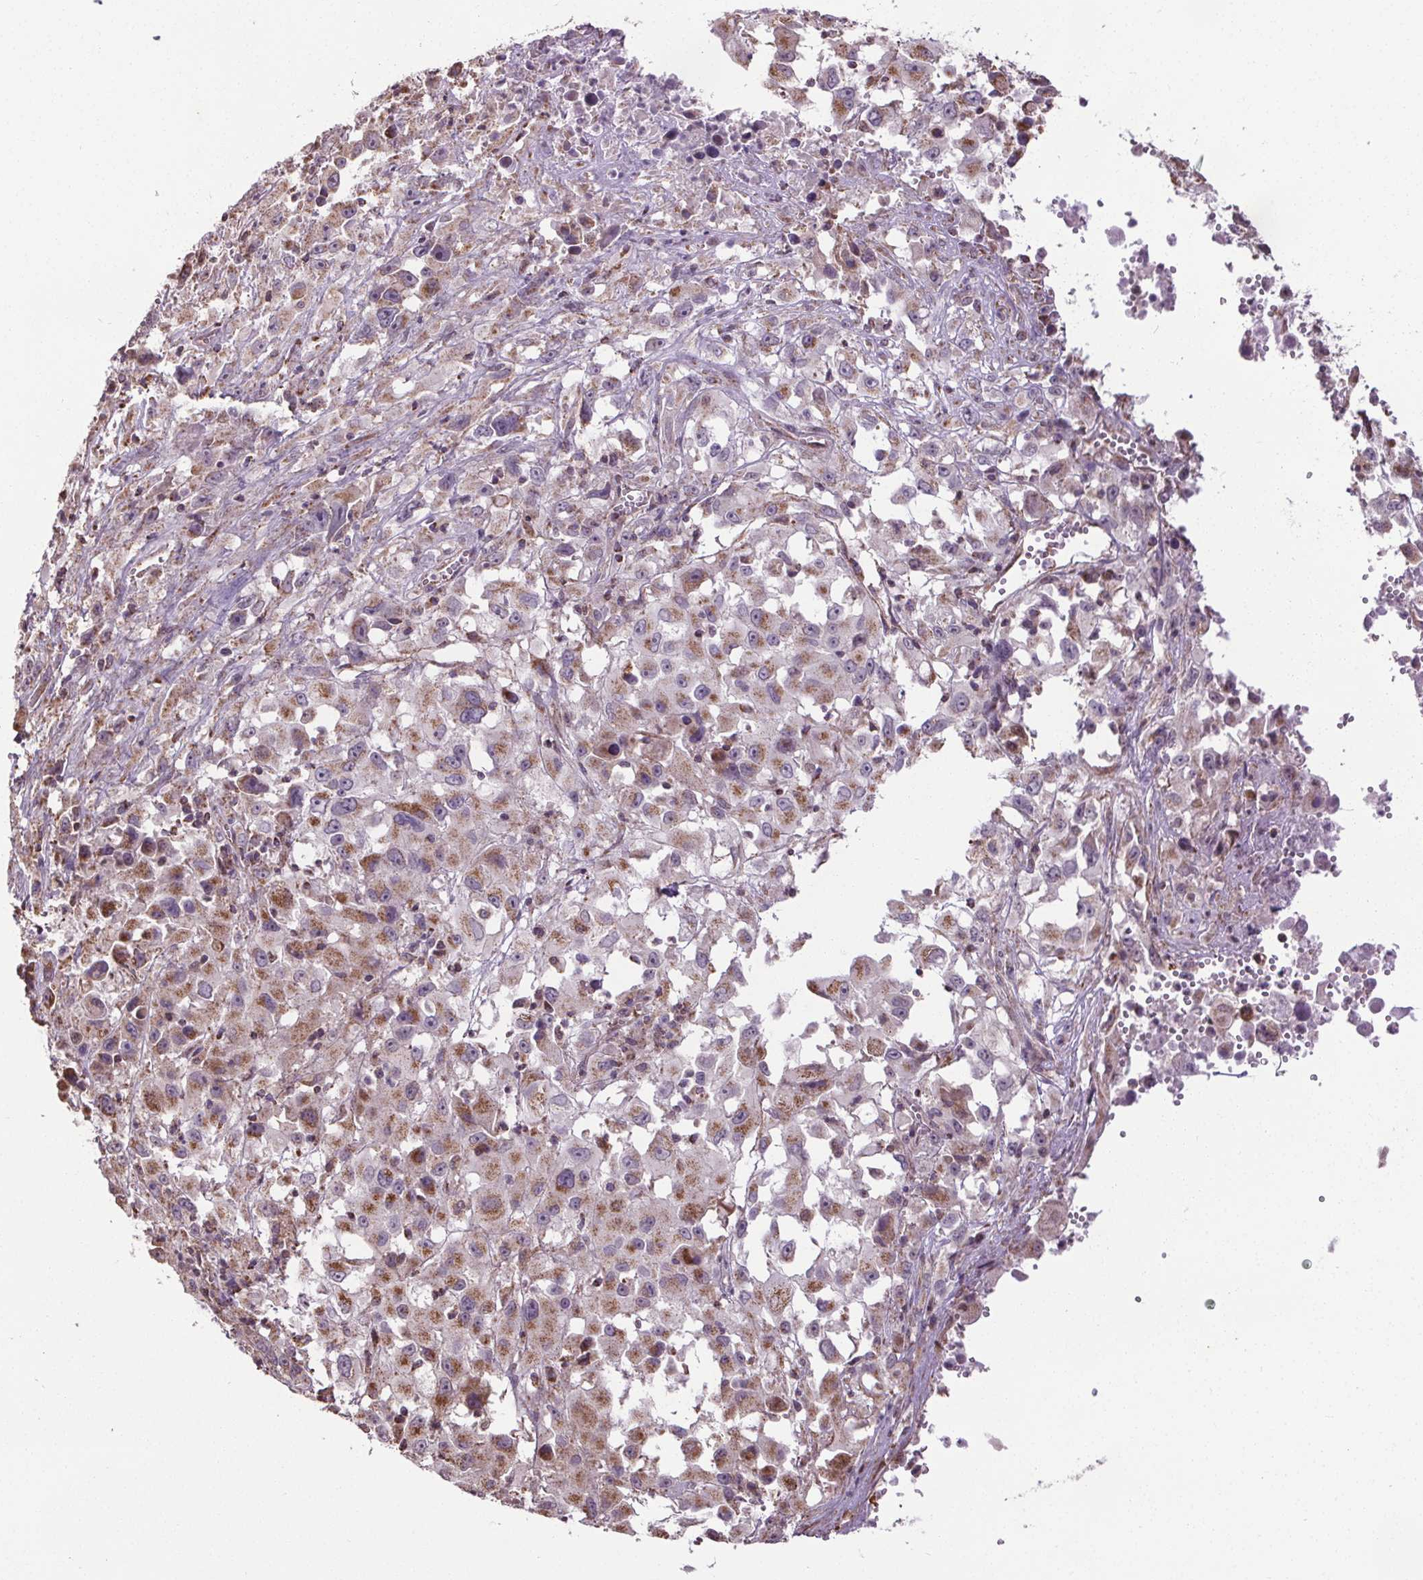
{"staining": {"intensity": "moderate", "quantity": "25%-75%", "location": "cytoplasmic/membranous"}, "tissue": "melanoma", "cell_type": "Tumor cells", "image_type": "cancer", "snomed": [{"axis": "morphology", "description": "Malignant melanoma, Metastatic site"}, {"axis": "topography", "description": "Soft tissue"}], "caption": "This micrograph shows malignant melanoma (metastatic site) stained with immunohistochemistry to label a protein in brown. The cytoplasmic/membranous of tumor cells show moderate positivity for the protein. Nuclei are counter-stained blue.", "gene": "ZNF548", "patient": {"sex": "male", "age": 50}}